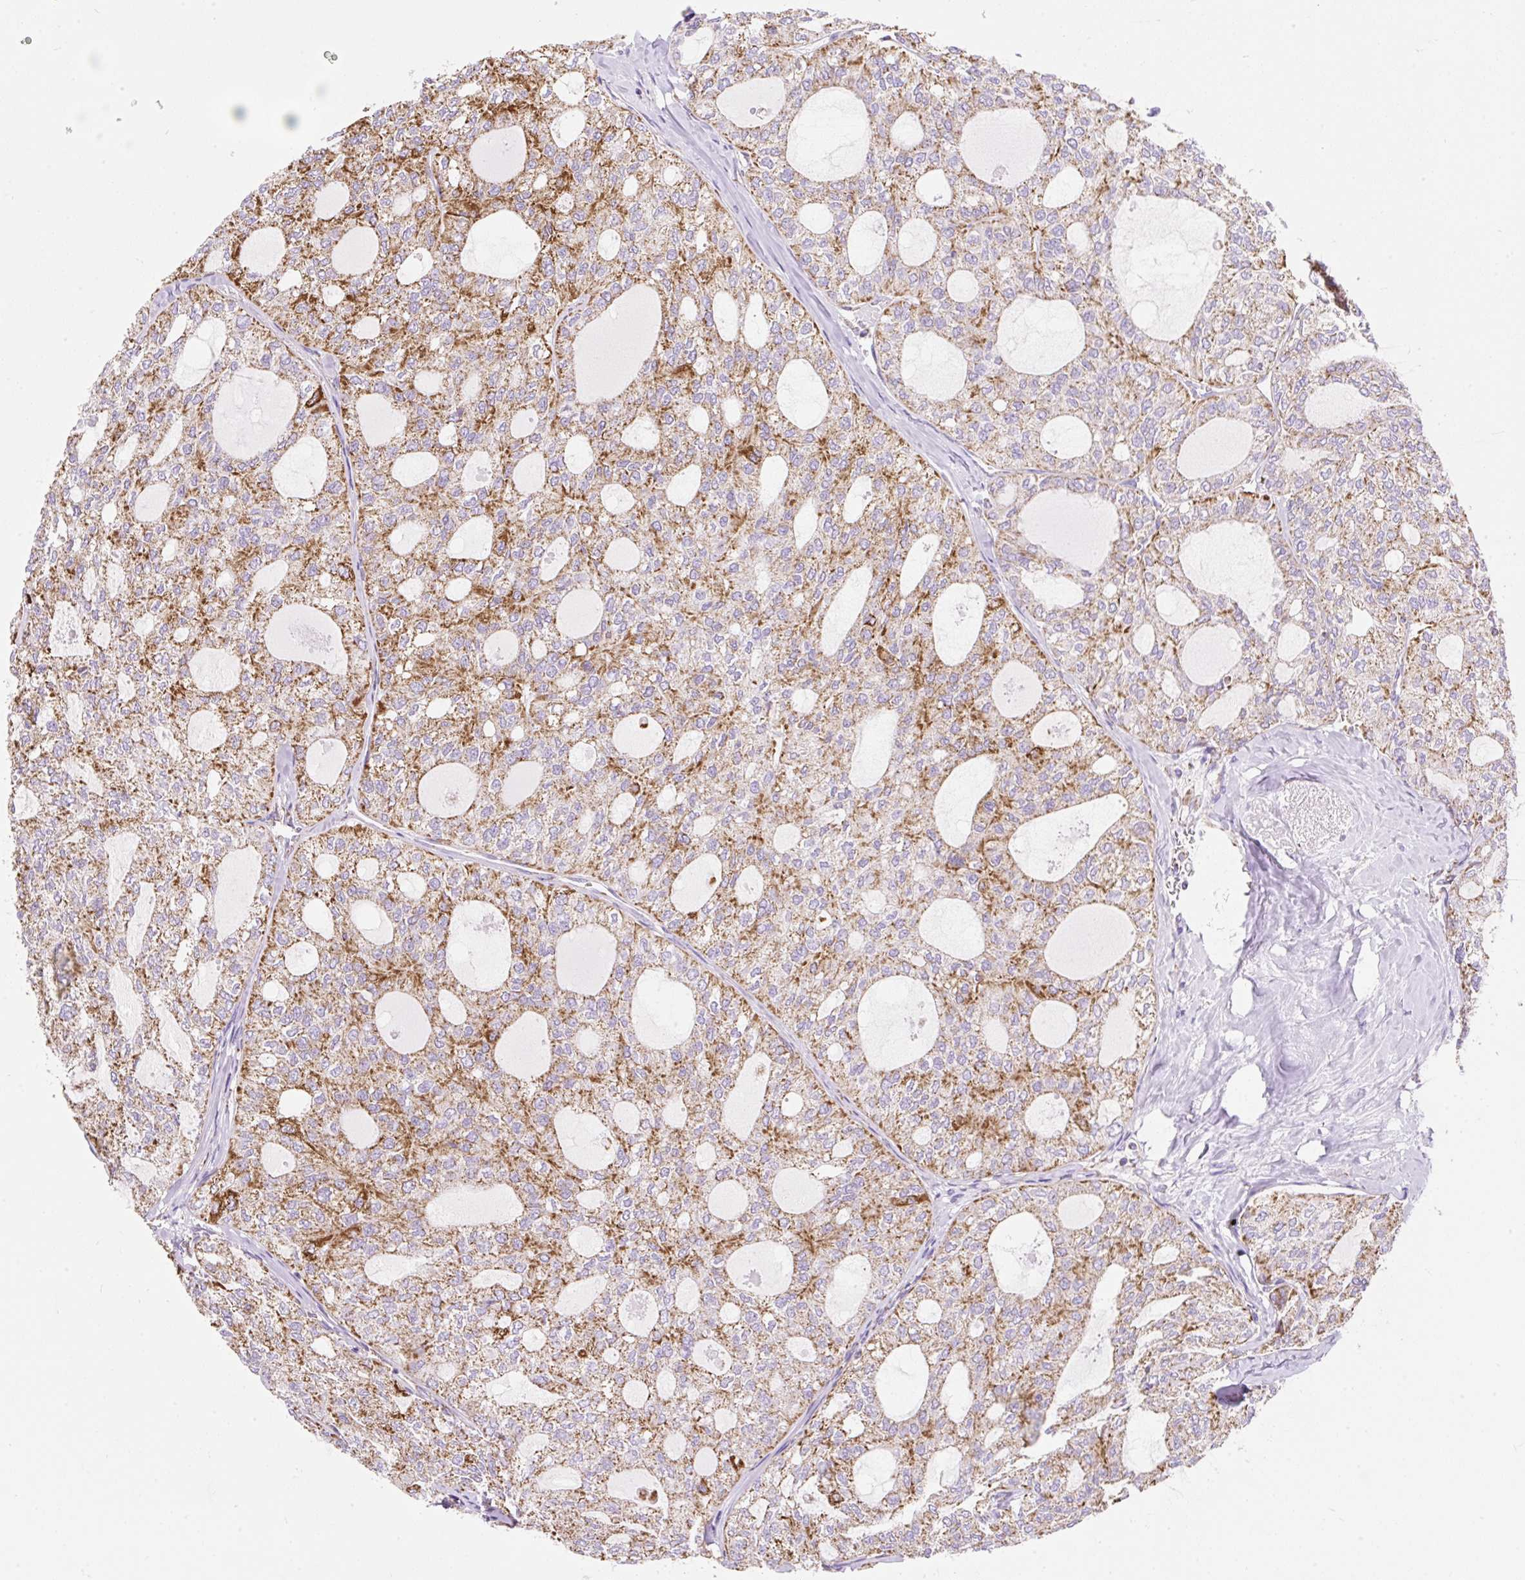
{"staining": {"intensity": "moderate", "quantity": ">75%", "location": "cytoplasmic/membranous"}, "tissue": "thyroid cancer", "cell_type": "Tumor cells", "image_type": "cancer", "snomed": [{"axis": "morphology", "description": "Follicular adenoma carcinoma, NOS"}, {"axis": "topography", "description": "Thyroid gland"}], "caption": "Immunohistochemical staining of thyroid cancer shows moderate cytoplasmic/membranous protein staining in approximately >75% of tumor cells. The staining is performed using DAB (3,3'-diaminobenzidine) brown chromogen to label protein expression. The nuclei are counter-stained blue using hematoxylin.", "gene": "DAAM2", "patient": {"sex": "male", "age": 75}}